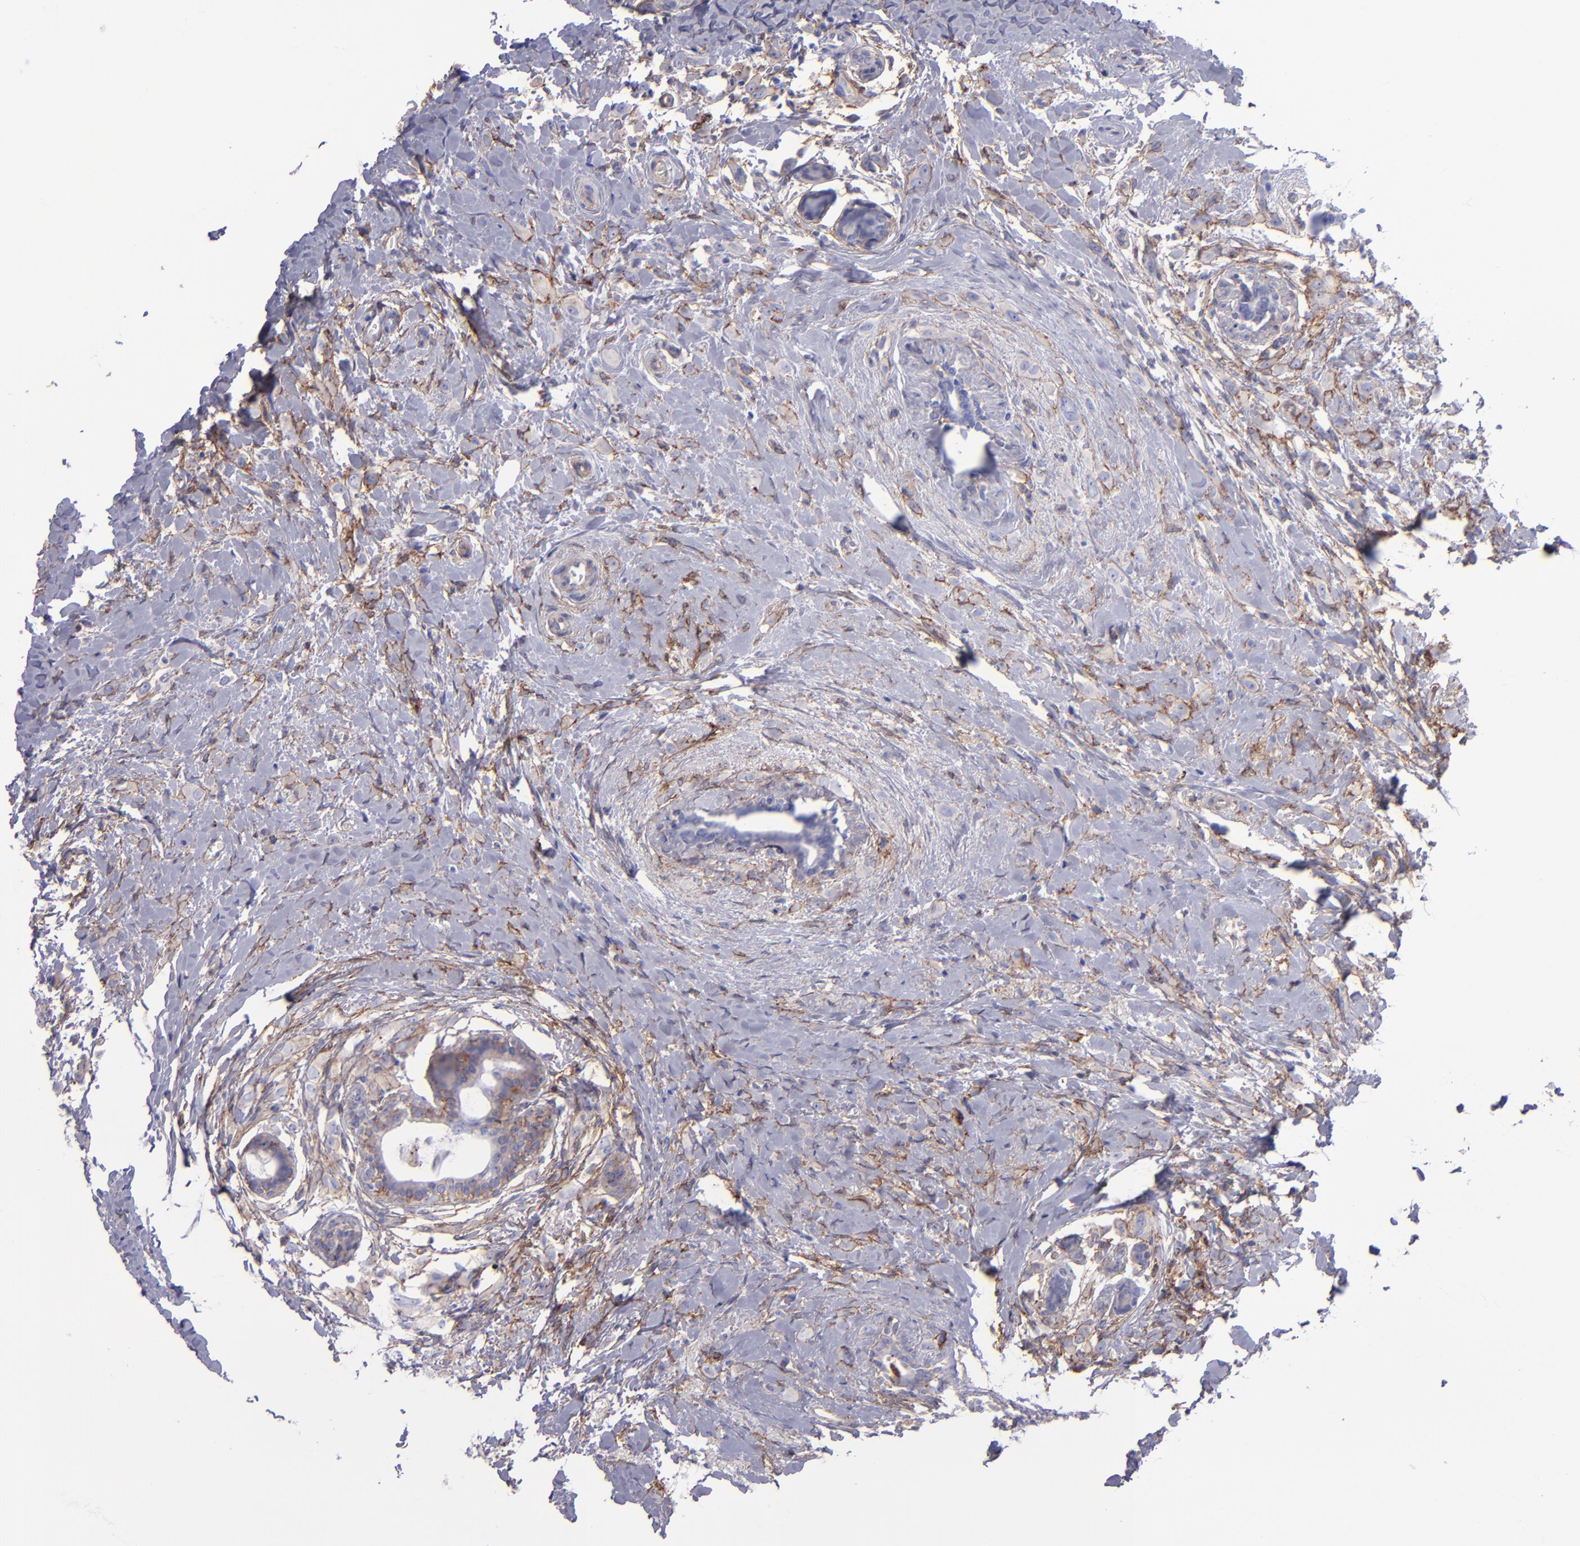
{"staining": {"intensity": "moderate", "quantity": "25%-75%", "location": "cytoplasmic/membranous"}, "tissue": "breast cancer", "cell_type": "Tumor cells", "image_type": "cancer", "snomed": [{"axis": "morphology", "description": "Lobular carcinoma"}, {"axis": "topography", "description": "Breast"}], "caption": "High-power microscopy captured an immunohistochemistry (IHC) micrograph of breast cancer, revealing moderate cytoplasmic/membranous positivity in about 25%-75% of tumor cells.", "gene": "ITGAV", "patient": {"sex": "female", "age": 57}}